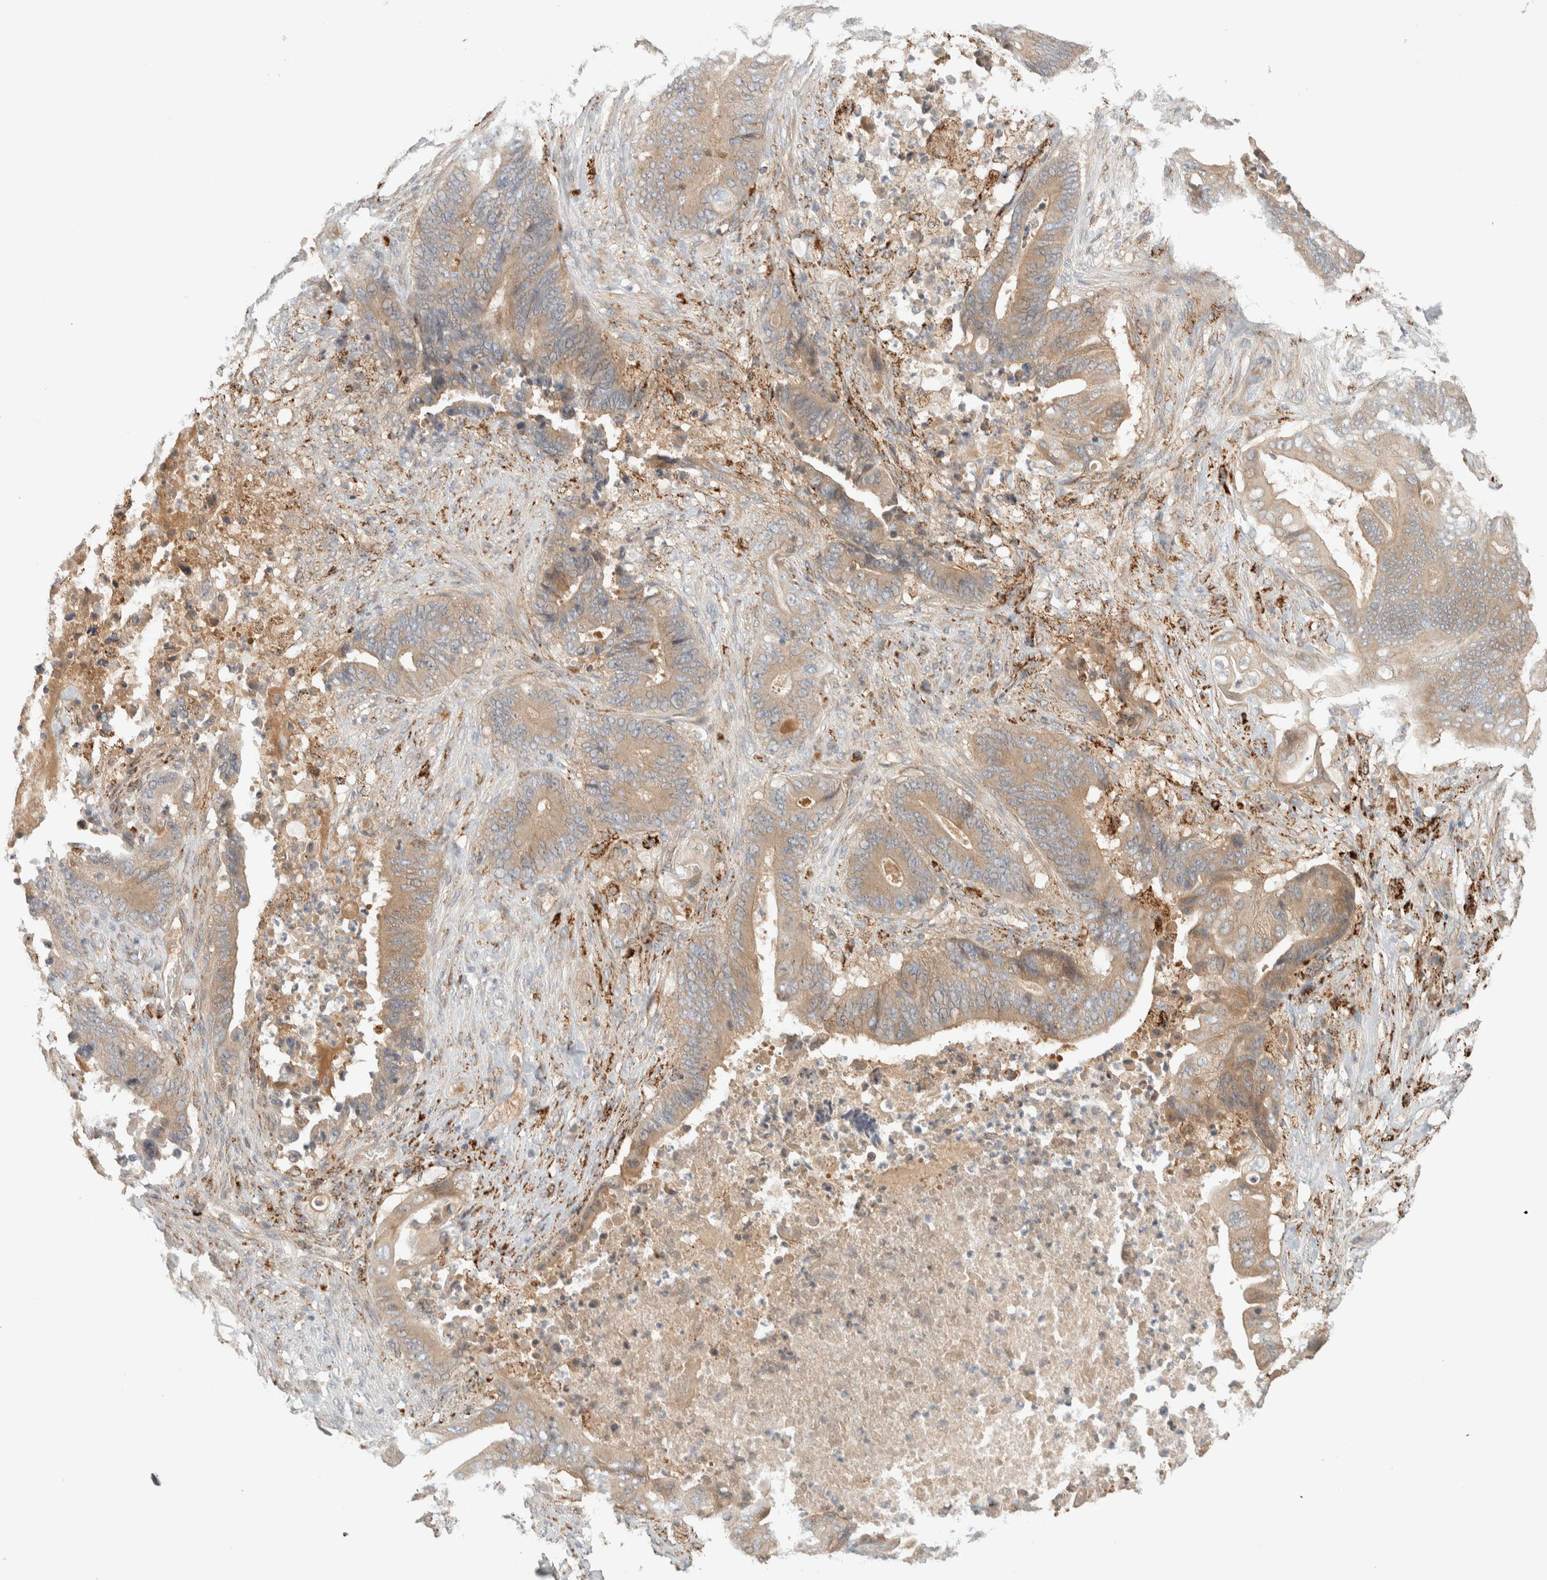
{"staining": {"intensity": "weak", "quantity": ">75%", "location": "cytoplasmic/membranous"}, "tissue": "stomach cancer", "cell_type": "Tumor cells", "image_type": "cancer", "snomed": [{"axis": "morphology", "description": "Adenocarcinoma, NOS"}, {"axis": "topography", "description": "Stomach"}], "caption": "A brown stain labels weak cytoplasmic/membranous staining of a protein in human stomach cancer (adenocarcinoma) tumor cells.", "gene": "FAM167A", "patient": {"sex": "female", "age": 73}}